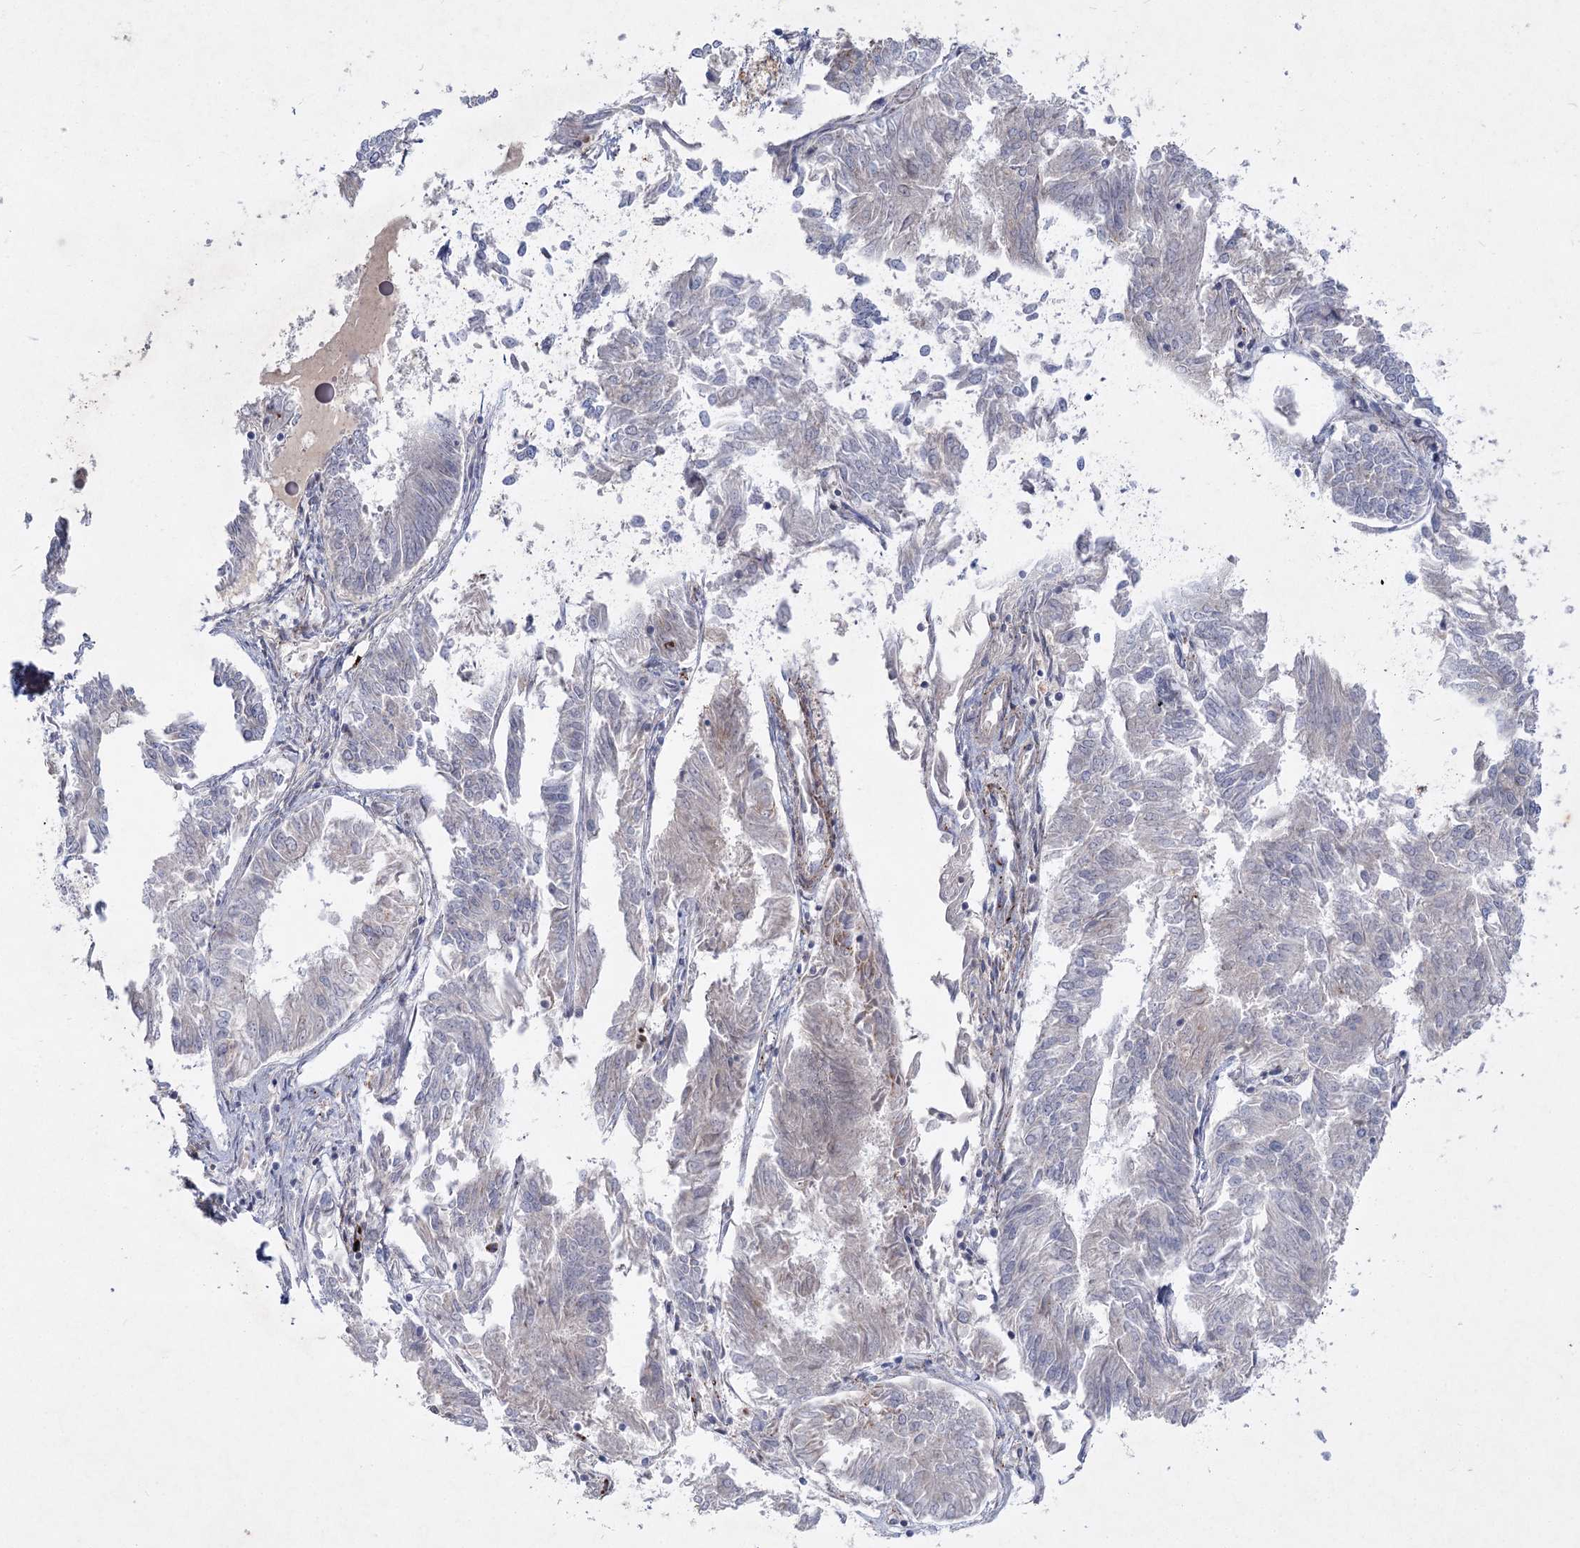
{"staining": {"intensity": "weak", "quantity": "<25%", "location": "cytoplasmic/membranous"}, "tissue": "endometrial cancer", "cell_type": "Tumor cells", "image_type": "cancer", "snomed": [{"axis": "morphology", "description": "Adenocarcinoma, NOS"}, {"axis": "topography", "description": "Endometrium"}], "caption": "DAB immunohistochemical staining of human adenocarcinoma (endometrial) reveals no significant staining in tumor cells.", "gene": "SH3BP5L", "patient": {"sex": "female", "age": 58}}